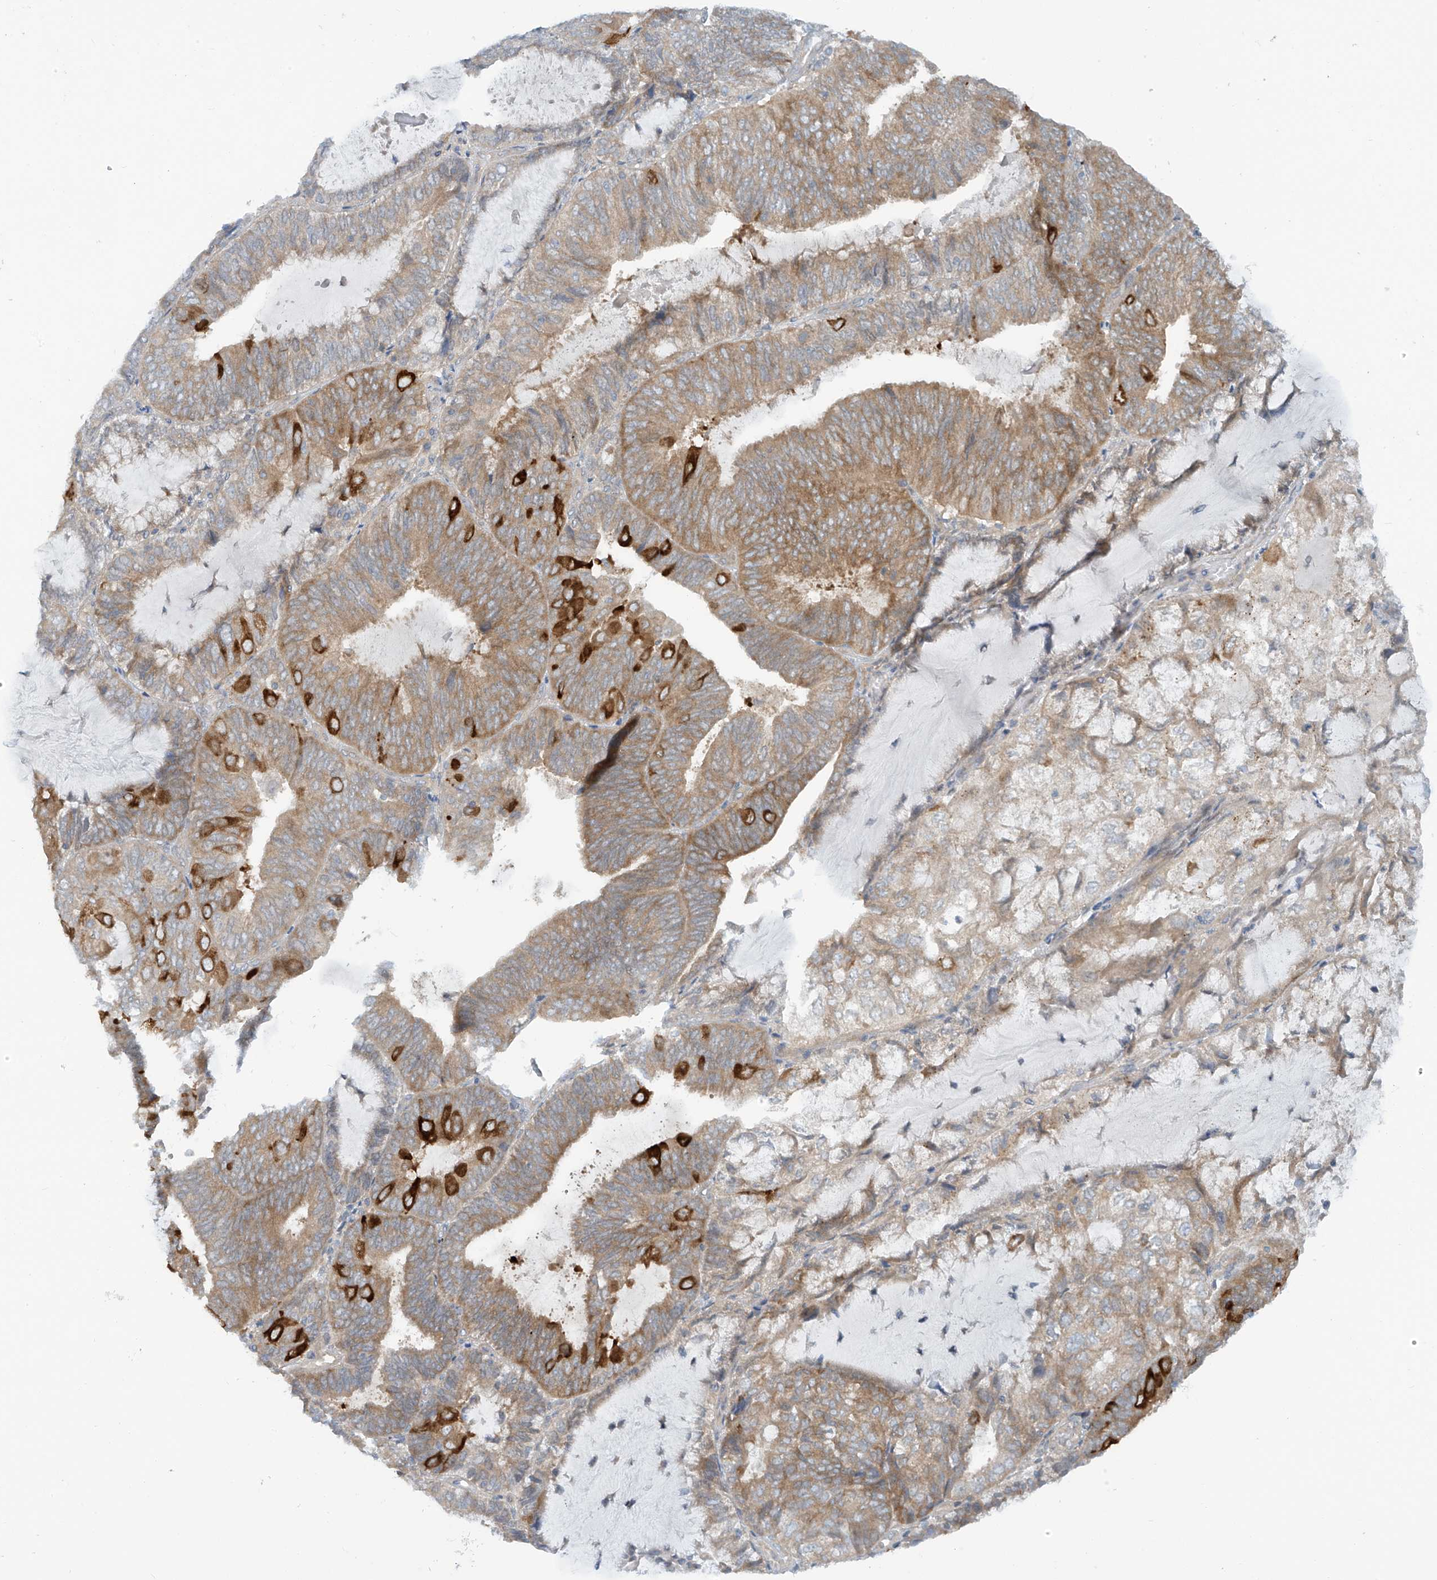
{"staining": {"intensity": "strong", "quantity": "25%-75%", "location": "cytoplasmic/membranous"}, "tissue": "endometrial cancer", "cell_type": "Tumor cells", "image_type": "cancer", "snomed": [{"axis": "morphology", "description": "Adenocarcinoma, NOS"}, {"axis": "topography", "description": "Endometrium"}], "caption": "Human endometrial cancer stained with a protein marker displays strong staining in tumor cells.", "gene": "FSD1L", "patient": {"sex": "female", "age": 81}}